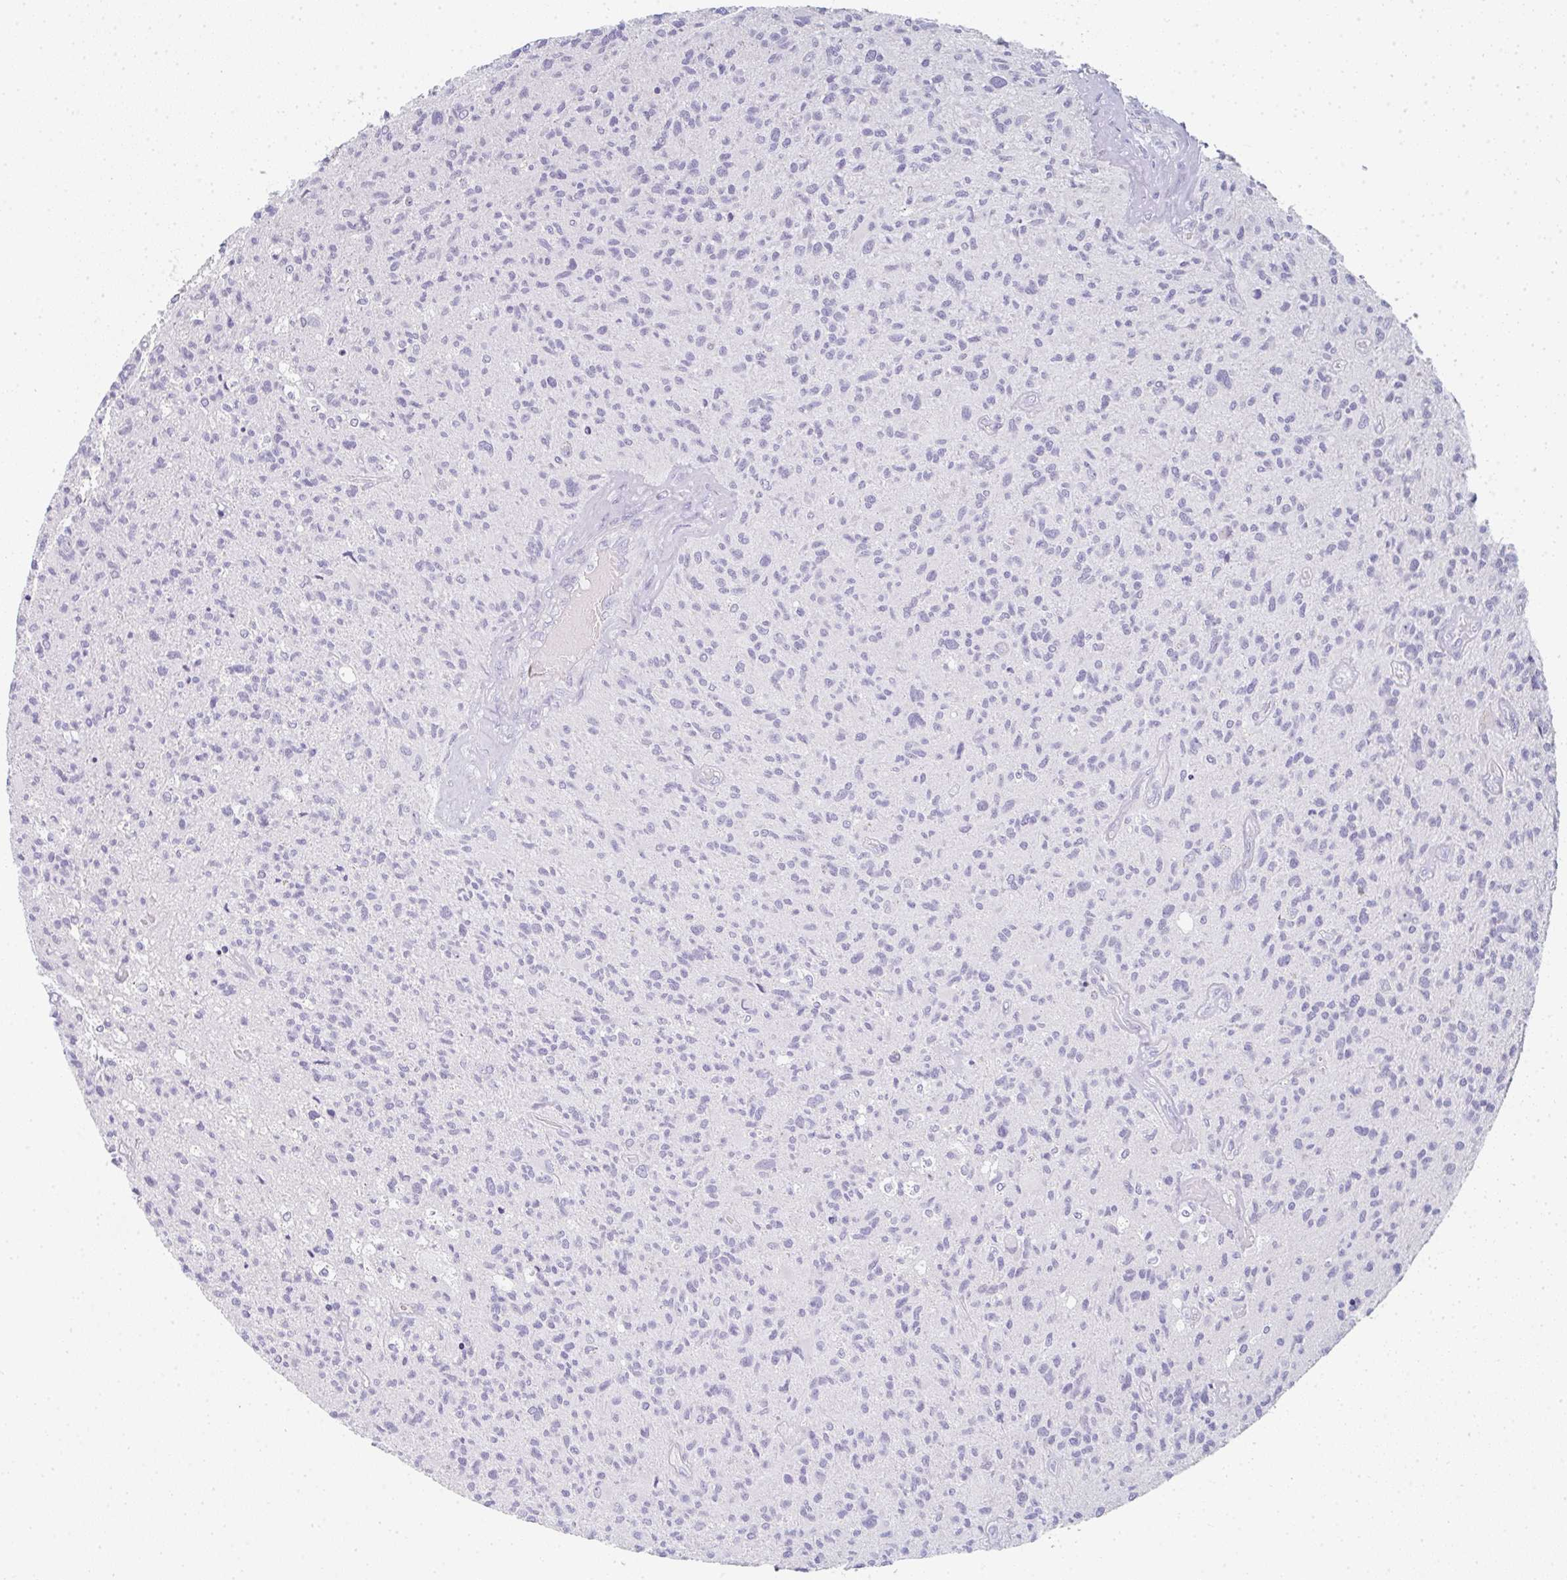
{"staining": {"intensity": "negative", "quantity": "none", "location": "none"}, "tissue": "glioma", "cell_type": "Tumor cells", "image_type": "cancer", "snomed": [{"axis": "morphology", "description": "Glioma, malignant, High grade"}, {"axis": "topography", "description": "Brain"}], "caption": "A micrograph of human glioma is negative for staining in tumor cells. (DAB (3,3'-diaminobenzidine) IHC, high magnification).", "gene": "NEU2", "patient": {"sex": "female", "age": 70}}